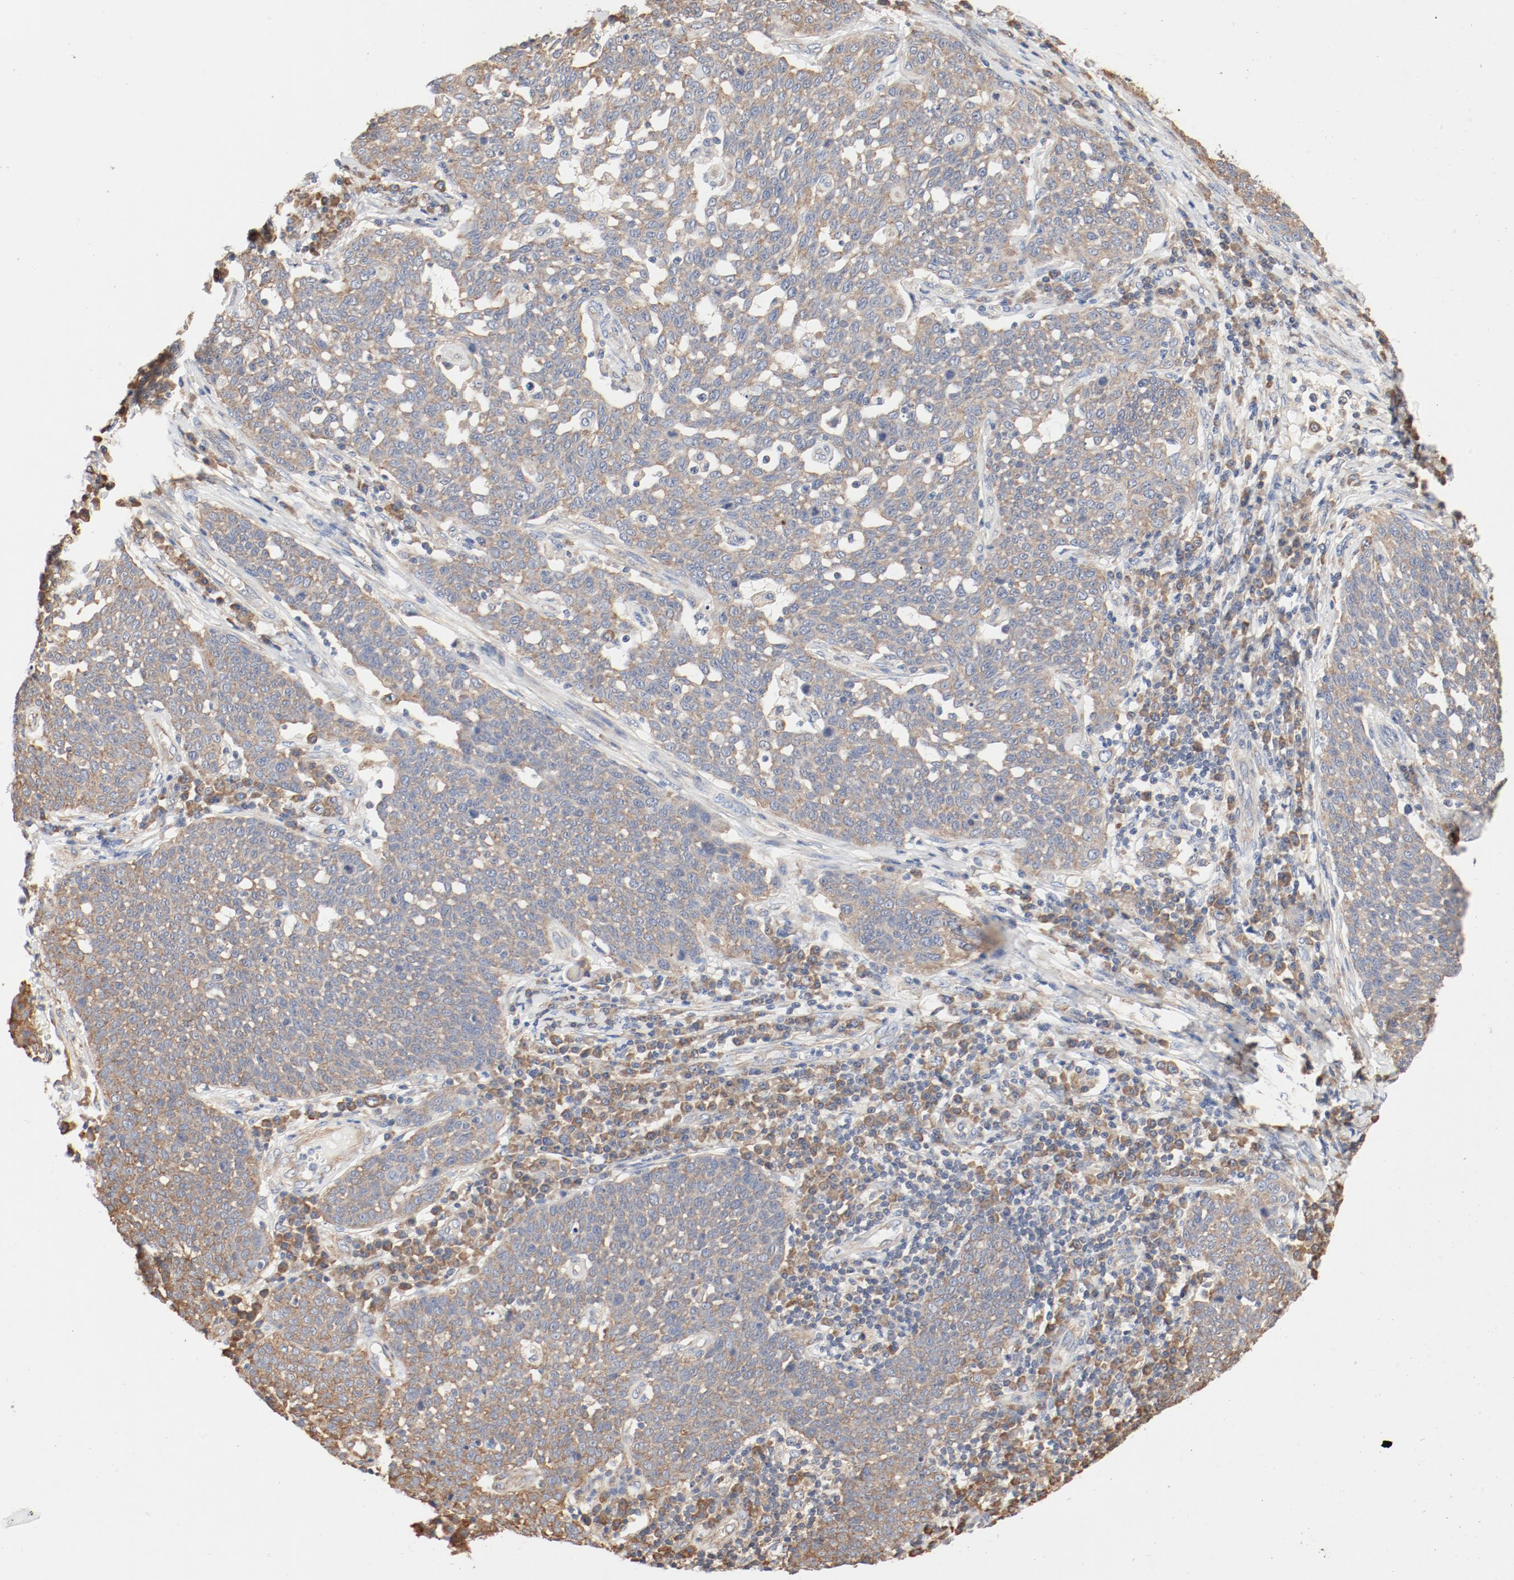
{"staining": {"intensity": "moderate", "quantity": ">75%", "location": "cytoplasmic/membranous"}, "tissue": "cervical cancer", "cell_type": "Tumor cells", "image_type": "cancer", "snomed": [{"axis": "morphology", "description": "Squamous cell carcinoma, NOS"}, {"axis": "topography", "description": "Cervix"}], "caption": "This is an image of immunohistochemistry staining of cervical cancer, which shows moderate staining in the cytoplasmic/membranous of tumor cells.", "gene": "RPS6", "patient": {"sex": "female", "age": 34}}